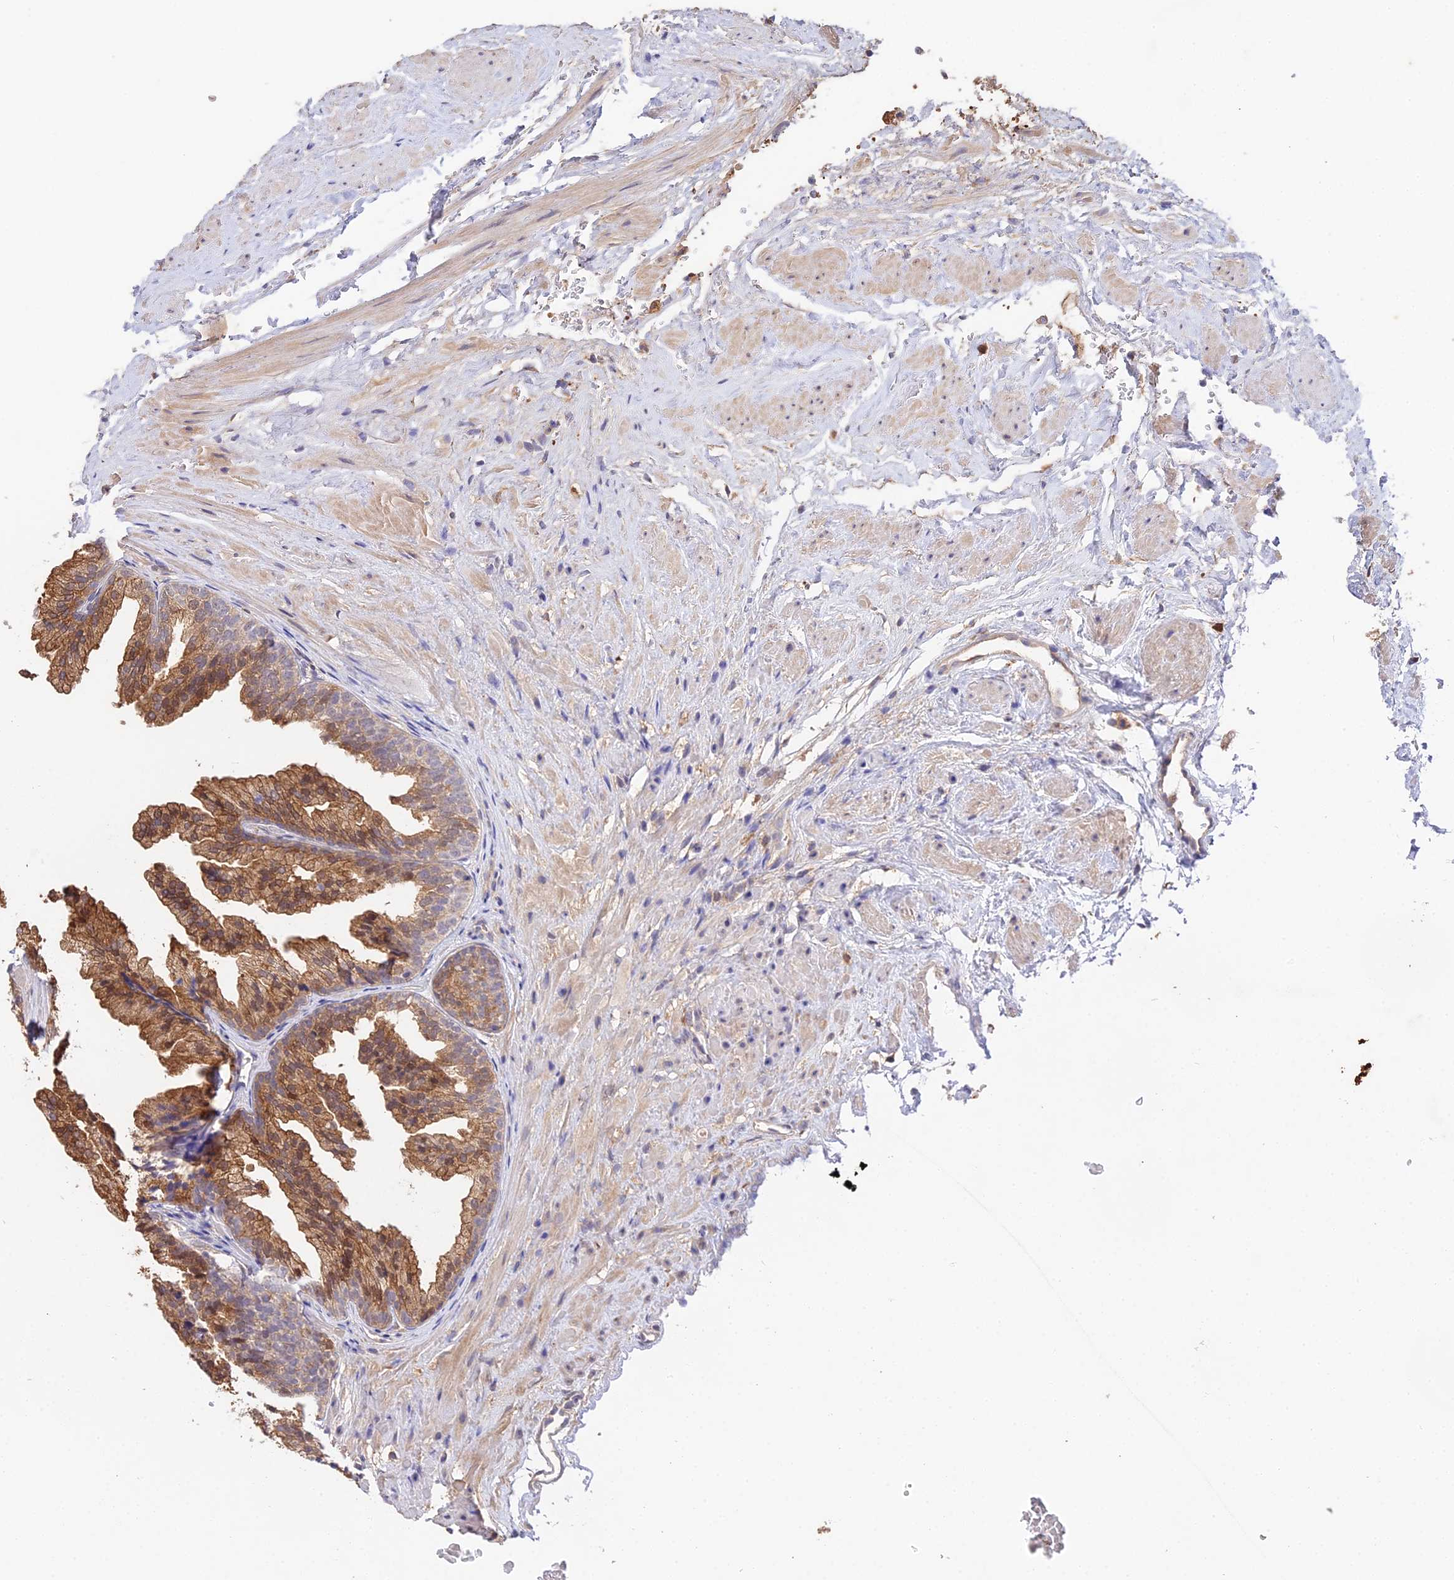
{"staining": {"intensity": "strong", "quantity": ">75%", "location": "cytoplasmic/membranous"}, "tissue": "prostate", "cell_type": "Glandular cells", "image_type": "normal", "snomed": [{"axis": "morphology", "description": "Normal tissue, NOS"}, {"axis": "topography", "description": "Prostate"}], "caption": "An immunohistochemistry (IHC) image of unremarkable tissue is shown. Protein staining in brown labels strong cytoplasmic/membranous positivity in prostate within glandular cells. The protein of interest is shown in brown color, while the nuclei are stained blue.", "gene": "FBP1", "patient": {"sex": "male", "age": 76}}